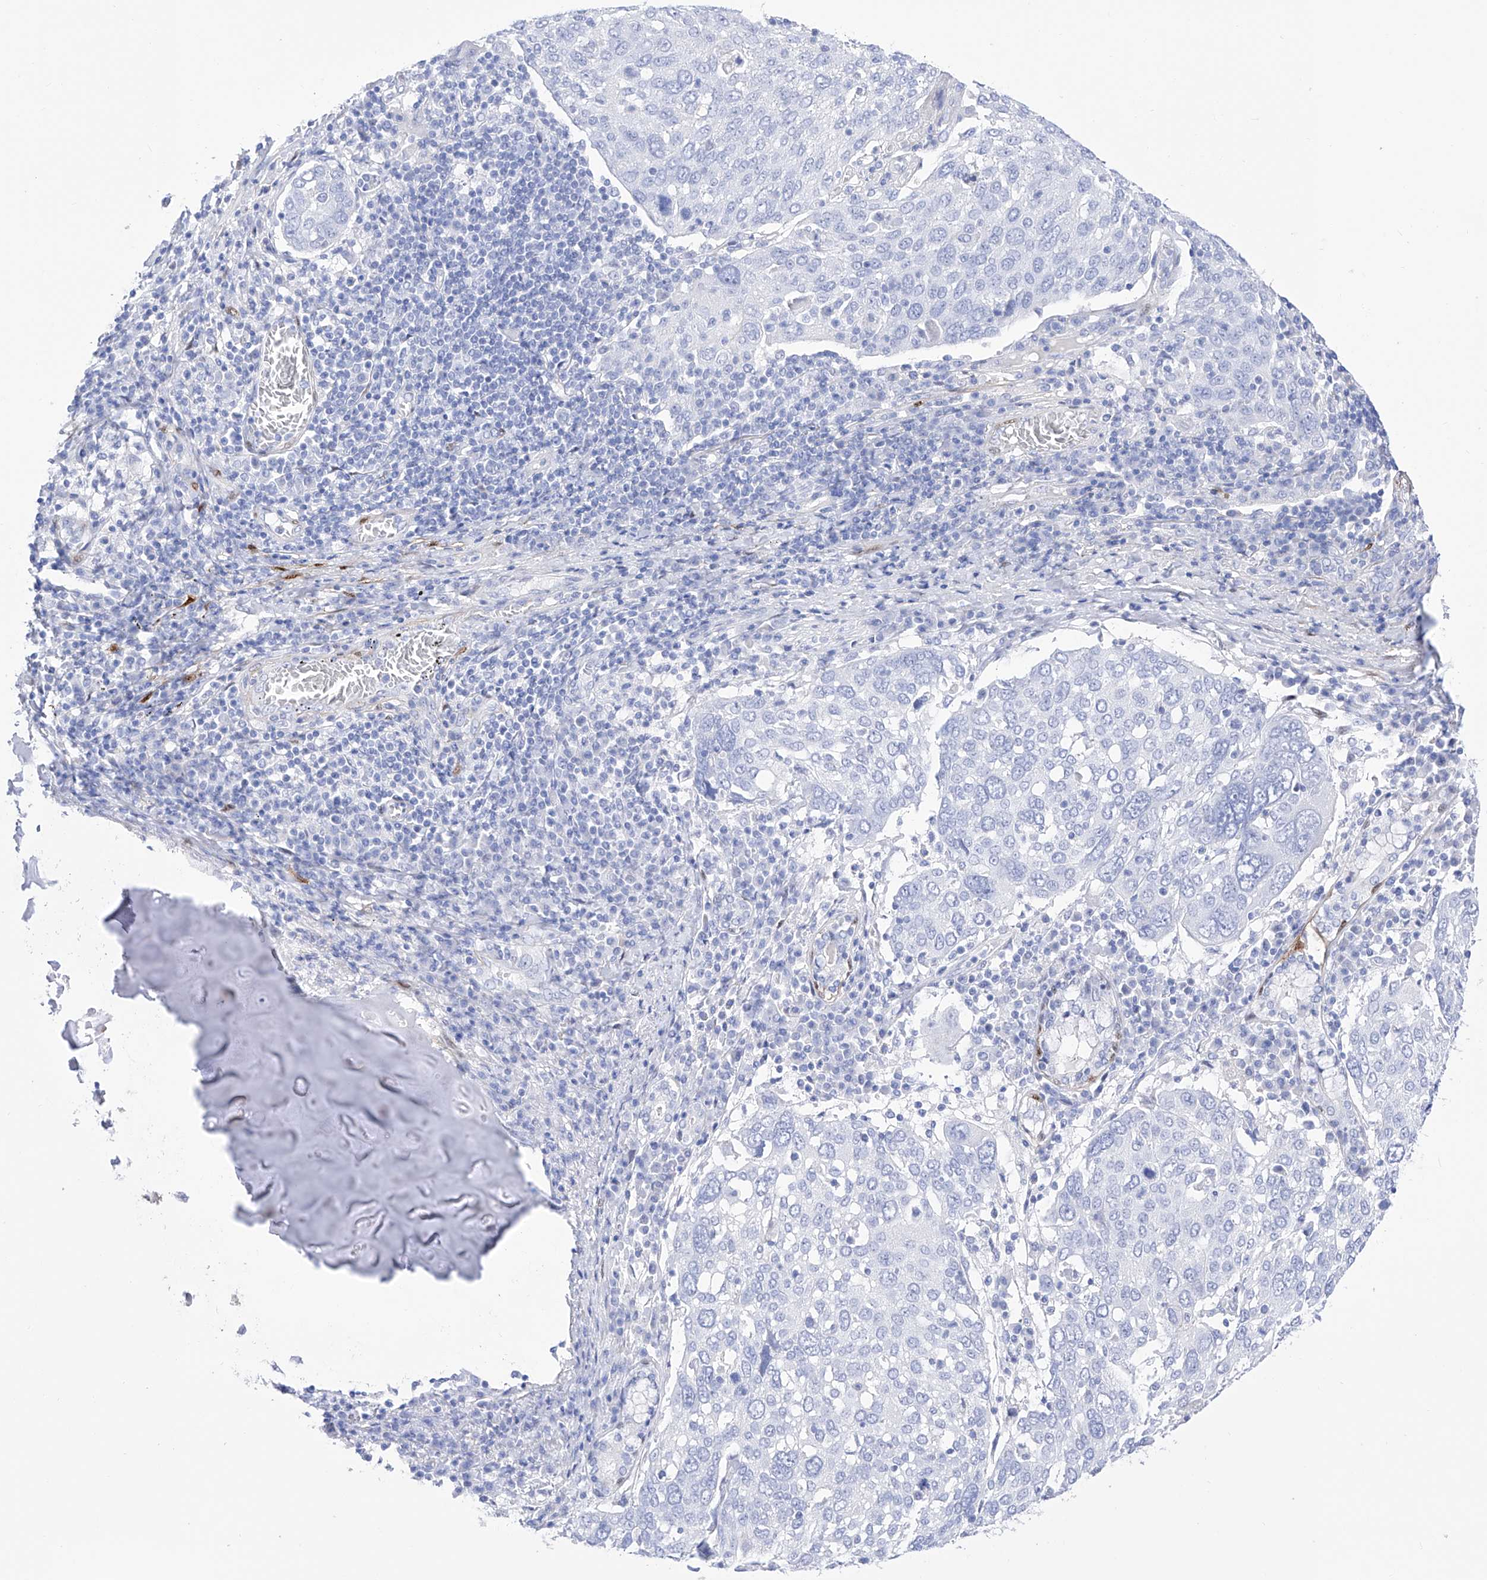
{"staining": {"intensity": "negative", "quantity": "none", "location": "none"}, "tissue": "lung cancer", "cell_type": "Tumor cells", "image_type": "cancer", "snomed": [{"axis": "morphology", "description": "Squamous cell carcinoma, NOS"}, {"axis": "topography", "description": "Lung"}], "caption": "The micrograph demonstrates no staining of tumor cells in lung squamous cell carcinoma. (DAB (3,3'-diaminobenzidine) IHC, high magnification).", "gene": "TRPC7", "patient": {"sex": "male", "age": 65}}